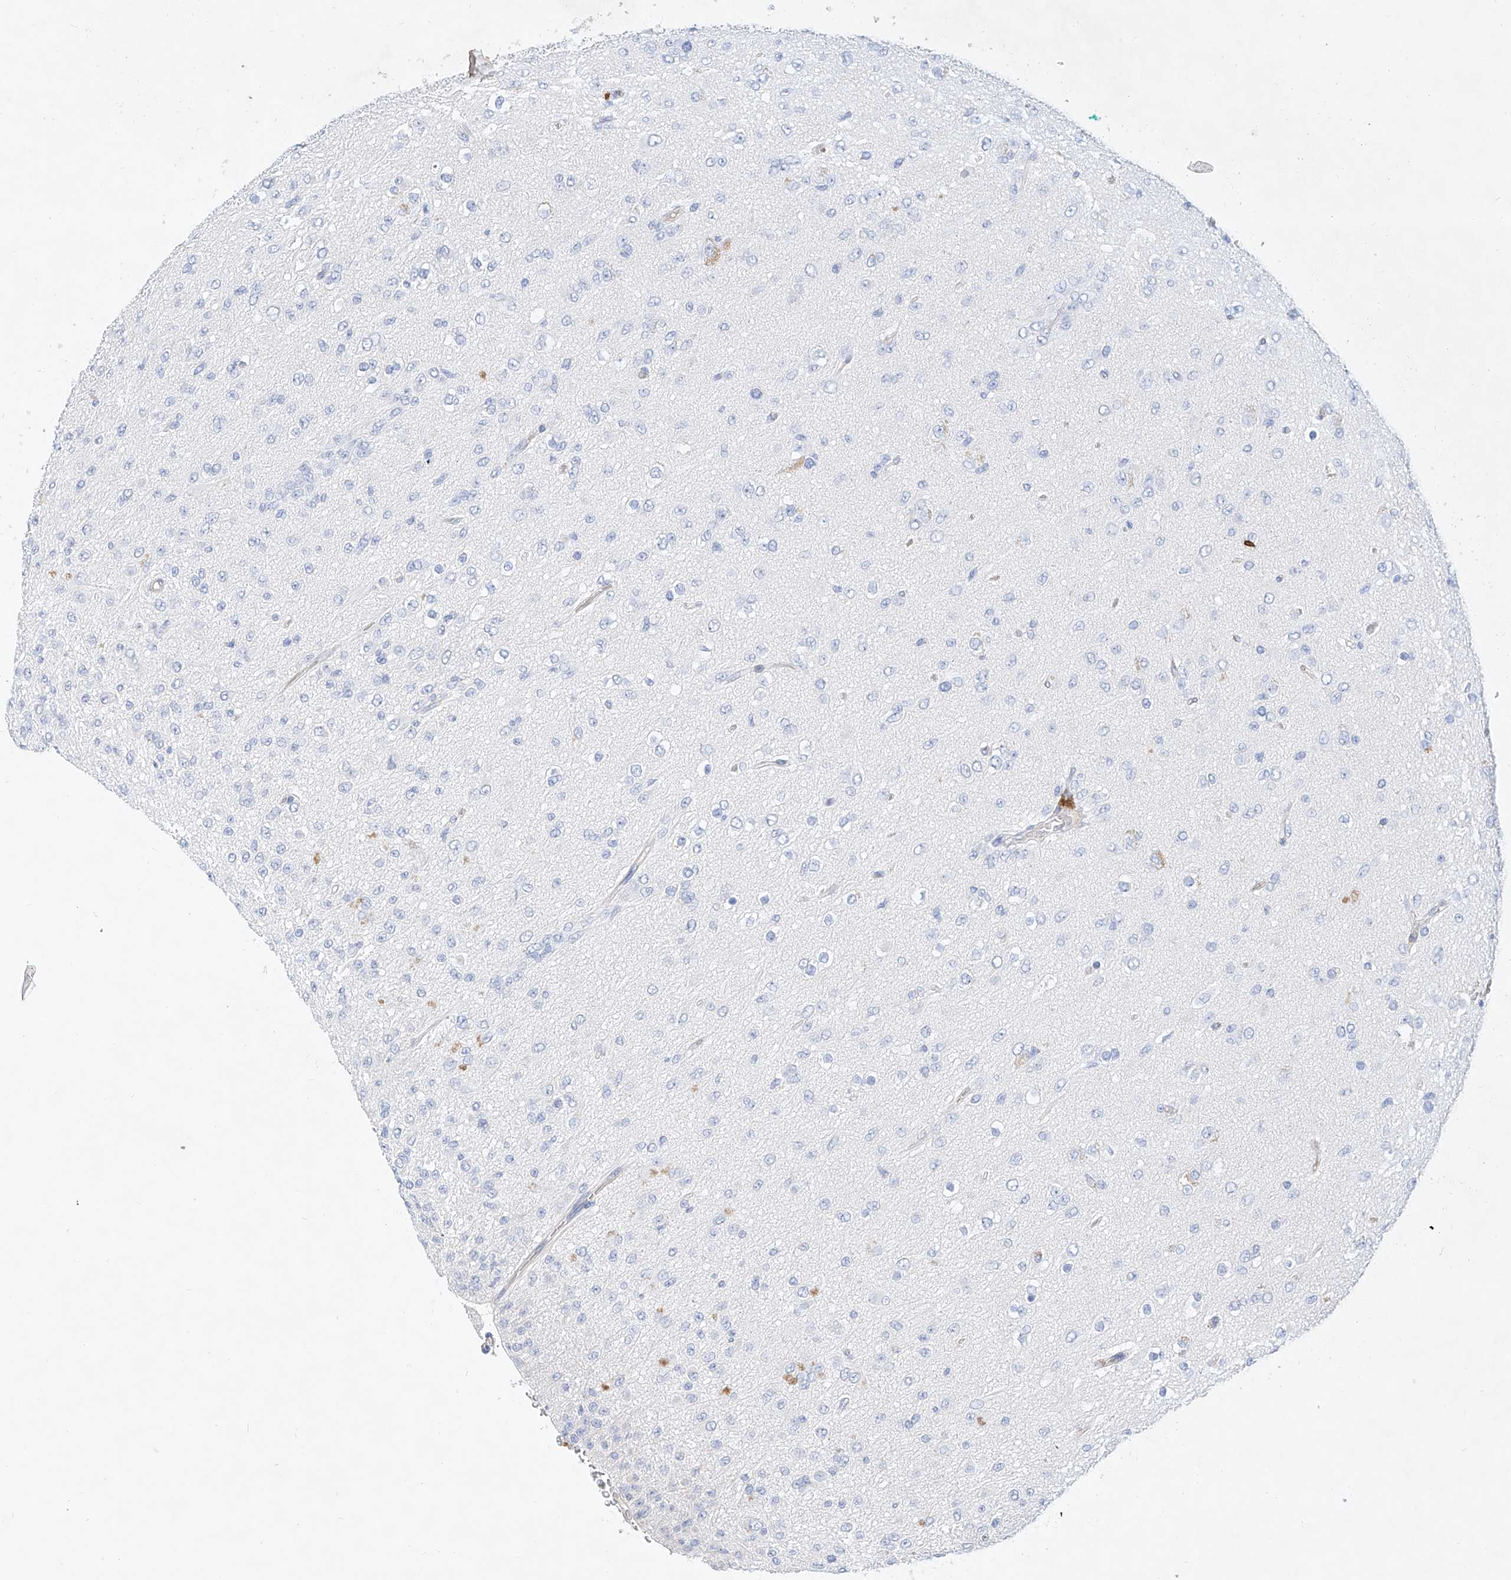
{"staining": {"intensity": "negative", "quantity": "none", "location": "none"}, "tissue": "glioma", "cell_type": "Tumor cells", "image_type": "cancer", "snomed": [{"axis": "morphology", "description": "Glioma, malignant, Low grade"}, {"axis": "topography", "description": "Brain"}], "caption": "Tumor cells are negative for protein expression in human malignant glioma (low-grade).", "gene": "SBSPON", "patient": {"sex": "male", "age": 65}}